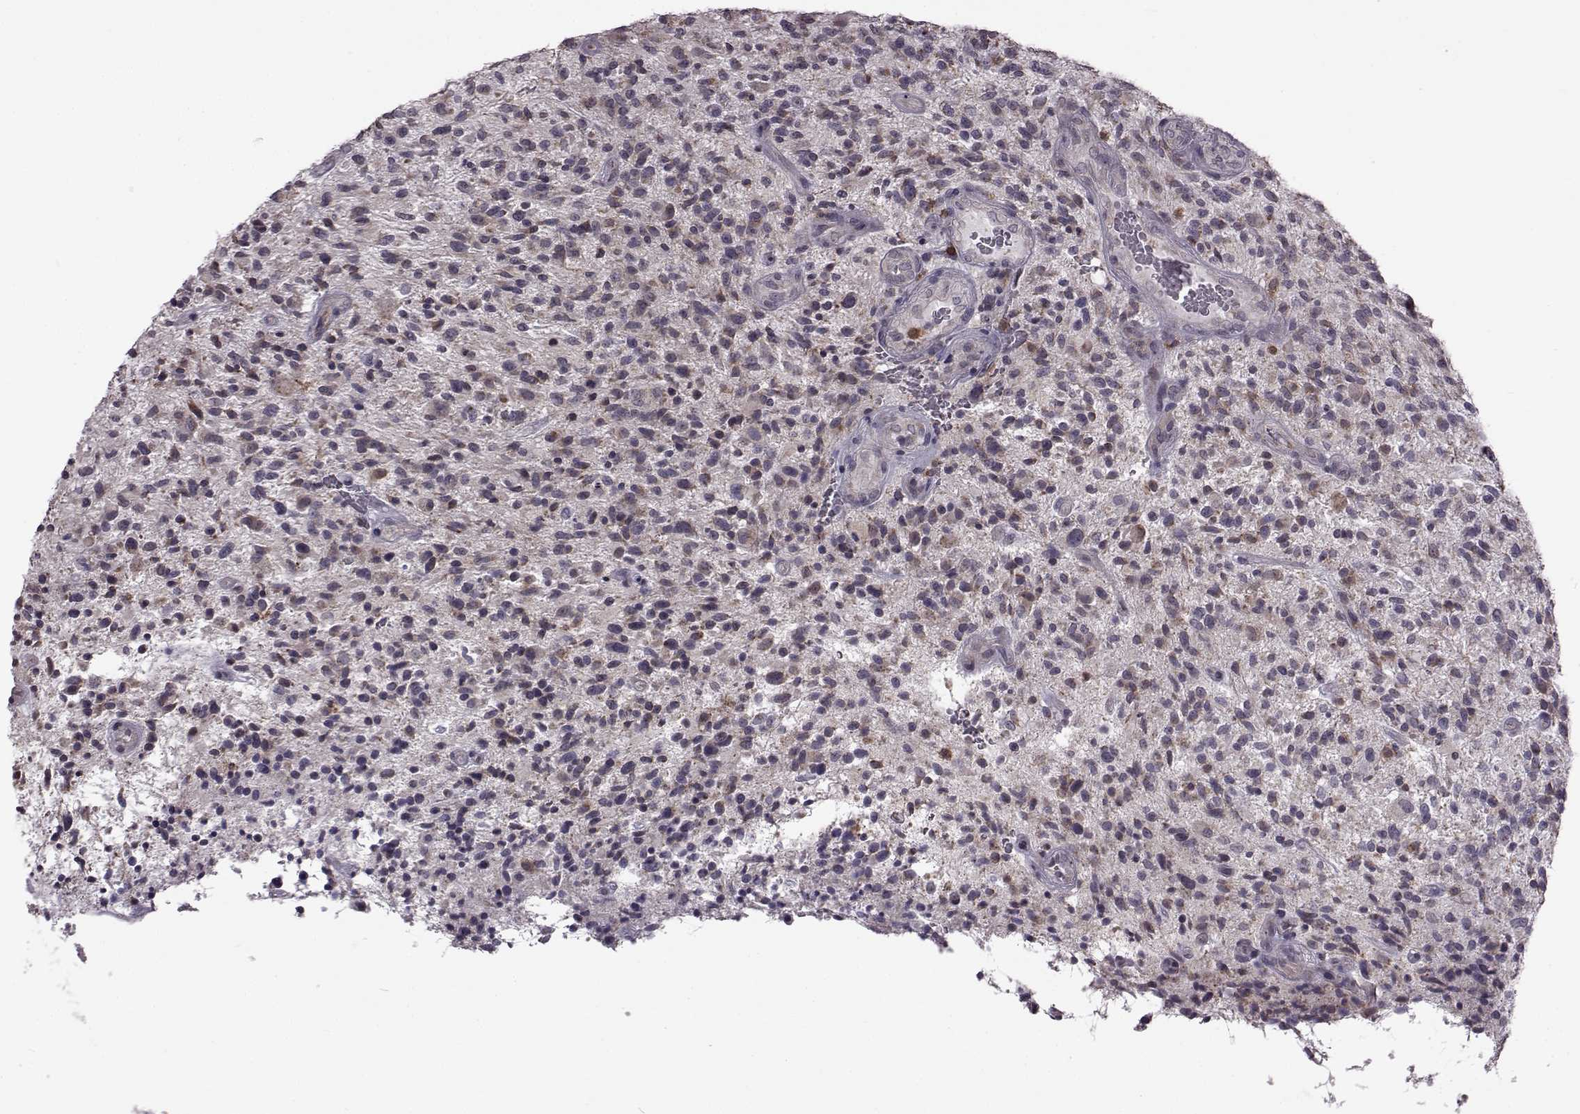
{"staining": {"intensity": "negative", "quantity": "none", "location": "none"}, "tissue": "glioma", "cell_type": "Tumor cells", "image_type": "cancer", "snomed": [{"axis": "morphology", "description": "Glioma, malignant, High grade"}, {"axis": "topography", "description": "Brain"}], "caption": "This is an IHC image of human malignant high-grade glioma. There is no positivity in tumor cells.", "gene": "DOK2", "patient": {"sex": "male", "age": 47}}